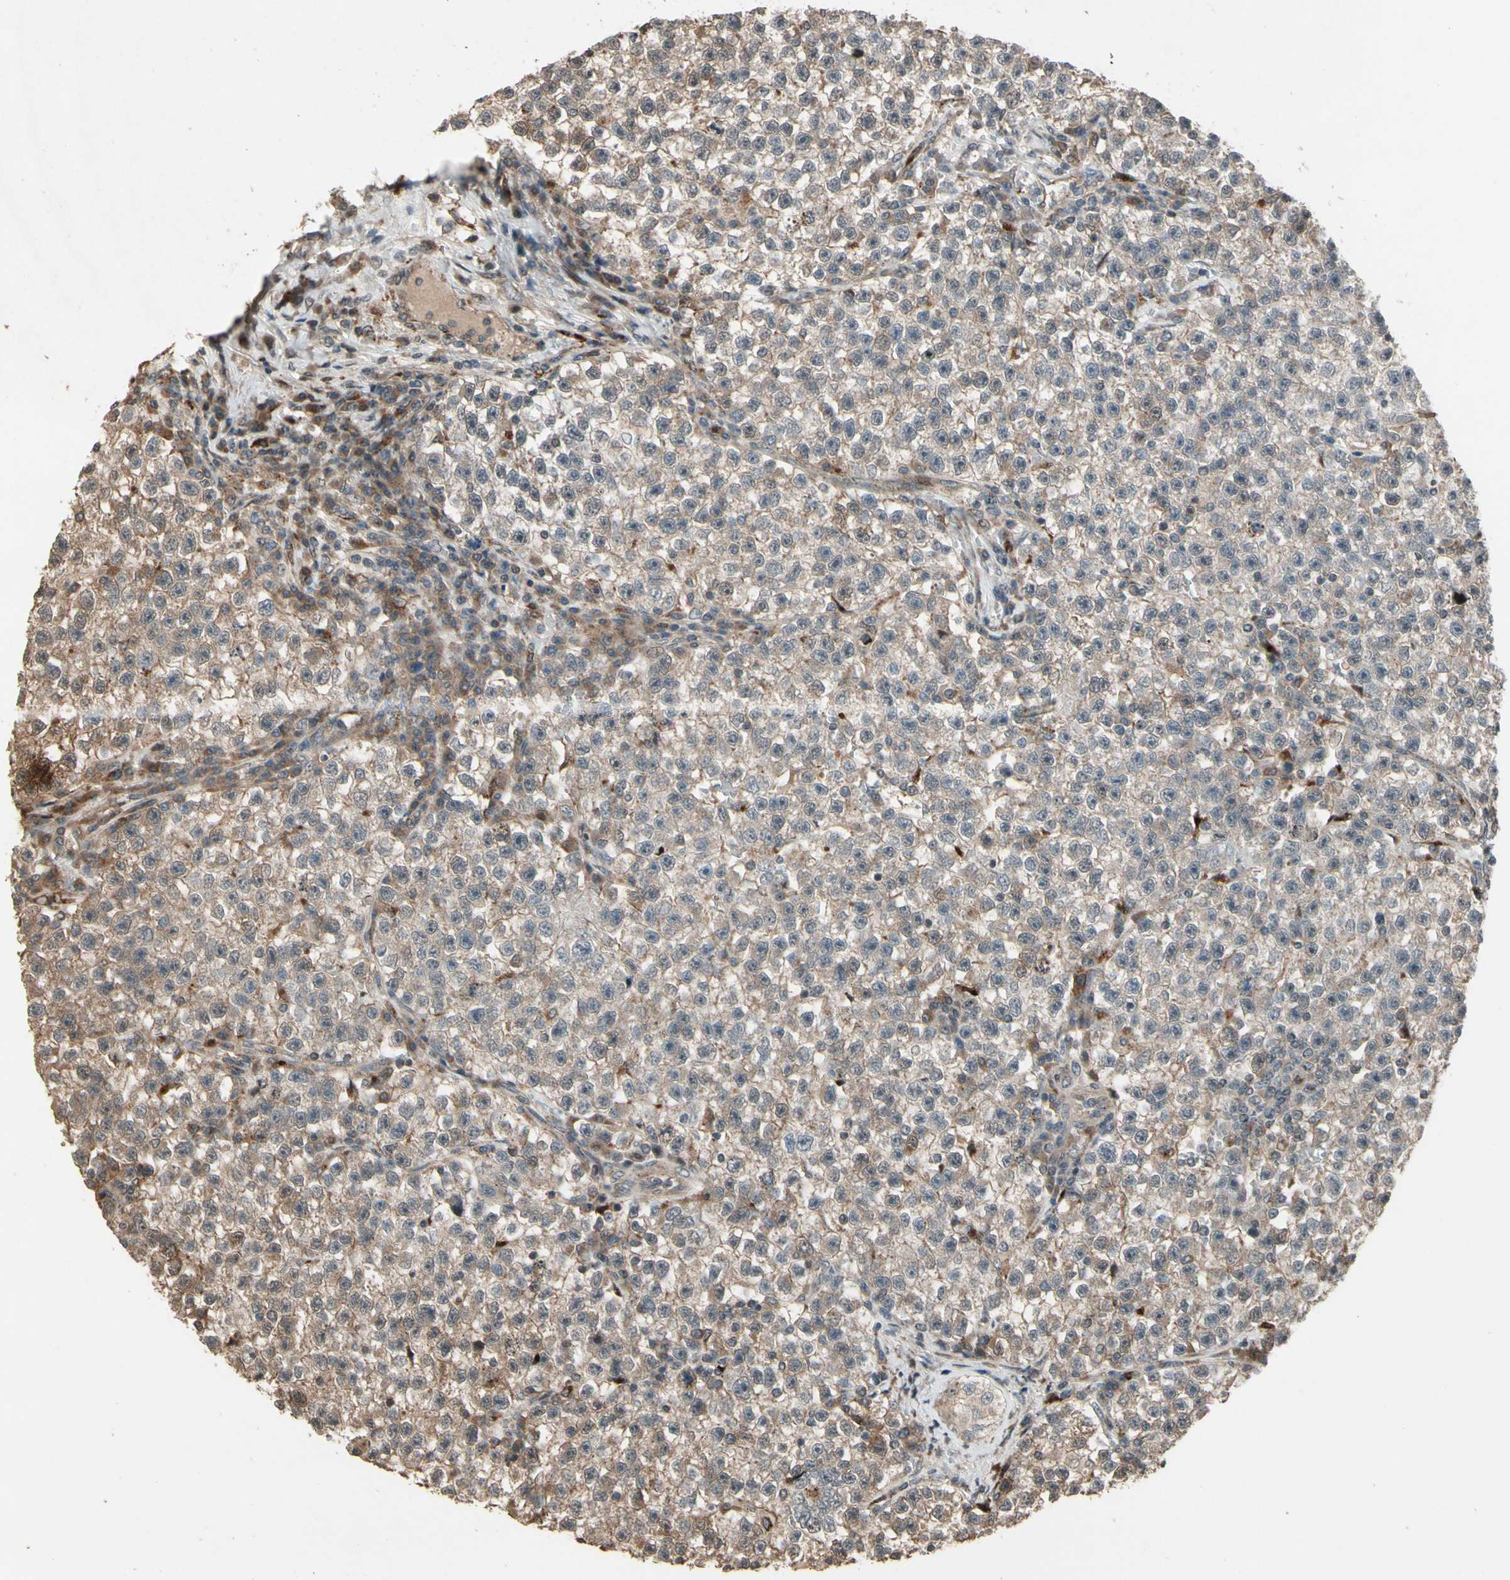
{"staining": {"intensity": "weak", "quantity": "25%-75%", "location": "cytoplasmic/membranous"}, "tissue": "testis cancer", "cell_type": "Tumor cells", "image_type": "cancer", "snomed": [{"axis": "morphology", "description": "Seminoma, NOS"}, {"axis": "topography", "description": "Testis"}], "caption": "Testis cancer was stained to show a protein in brown. There is low levels of weak cytoplasmic/membranous staining in about 25%-75% of tumor cells. The protein of interest is stained brown, and the nuclei are stained in blue (DAB (3,3'-diaminobenzidine) IHC with brightfield microscopy, high magnification).", "gene": "CSF1R", "patient": {"sex": "male", "age": 22}}